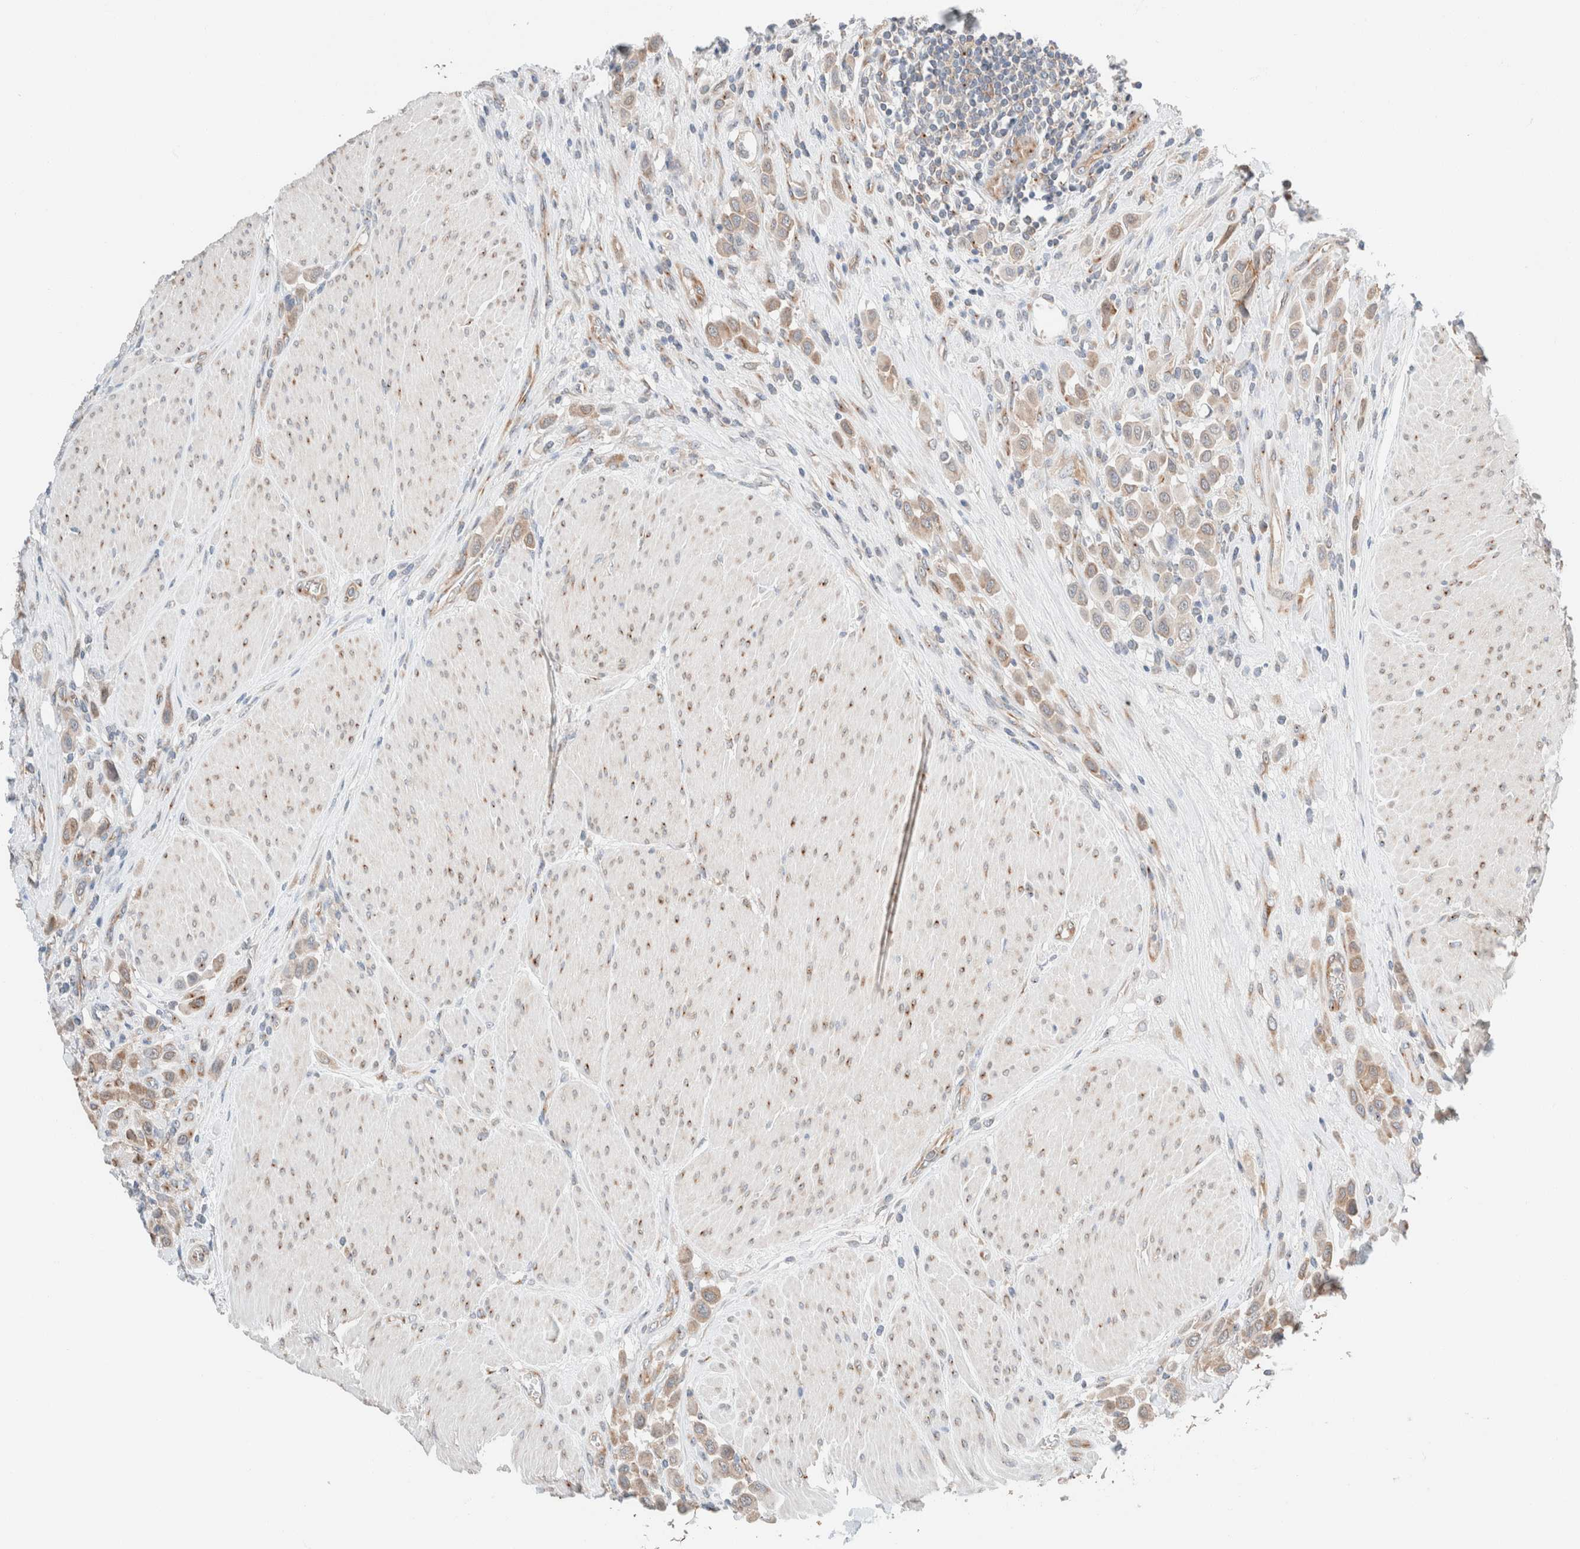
{"staining": {"intensity": "weak", "quantity": "25%-75%", "location": "cytoplasmic/membranous"}, "tissue": "urothelial cancer", "cell_type": "Tumor cells", "image_type": "cancer", "snomed": [{"axis": "morphology", "description": "Urothelial carcinoma, High grade"}, {"axis": "topography", "description": "Urinary bladder"}], "caption": "Urothelial carcinoma (high-grade) stained for a protein (brown) shows weak cytoplasmic/membranous positive positivity in about 25%-75% of tumor cells.", "gene": "CASC3", "patient": {"sex": "male", "age": 50}}